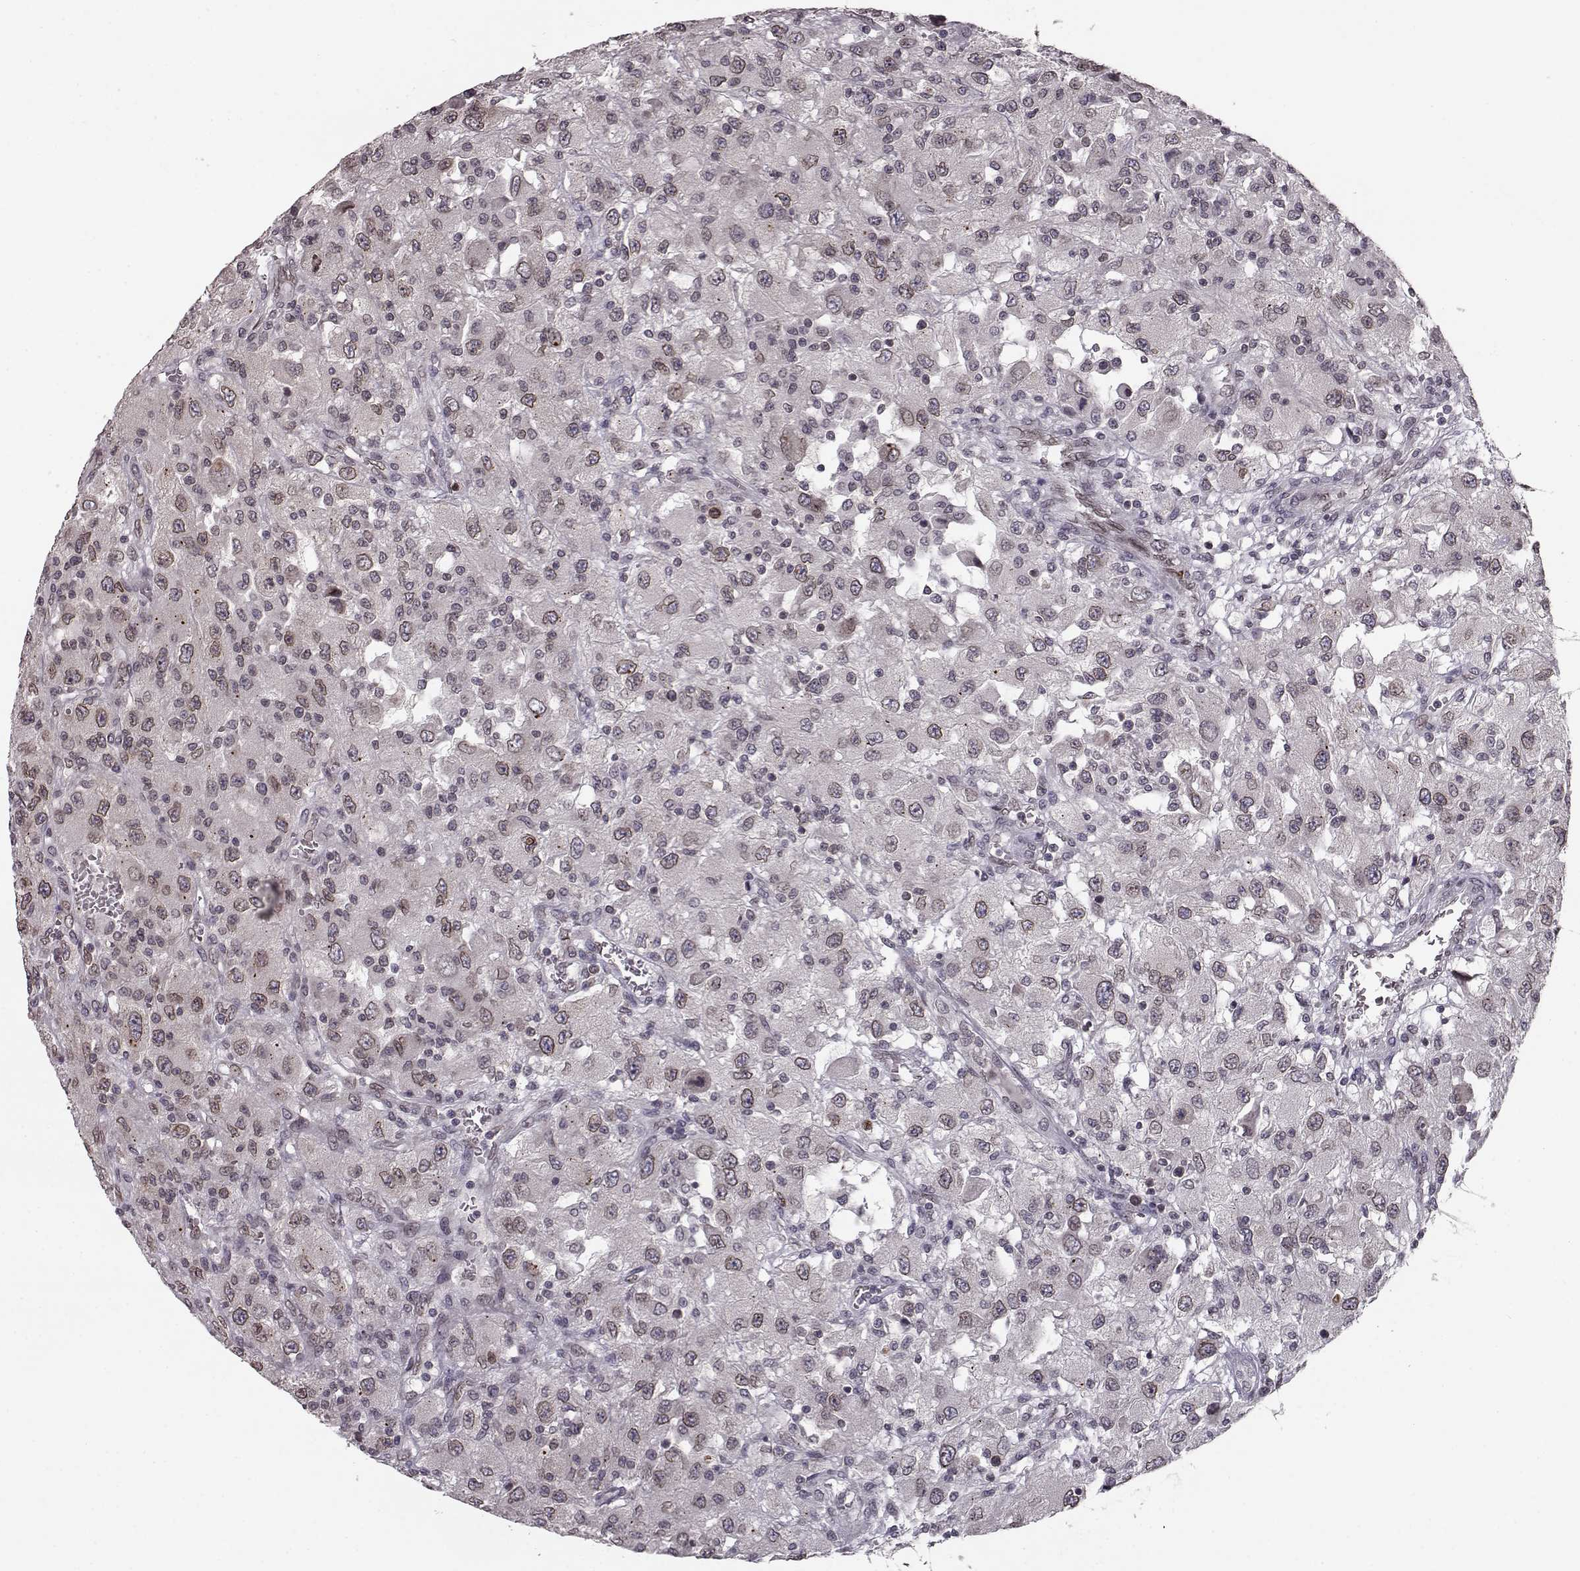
{"staining": {"intensity": "weak", "quantity": ">75%", "location": "cytoplasmic/membranous,nuclear"}, "tissue": "renal cancer", "cell_type": "Tumor cells", "image_type": "cancer", "snomed": [{"axis": "morphology", "description": "Adenocarcinoma, NOS"}, {"axis": "topography", "description": "Kidney"}], "caption": "This photomicrograph displays immunohistochemistry (IHC) staining of adenocarcinoma (renal), with low weak cytoplasmic/membranous and nuclear expression in about >75% of tumor cells.", "gene": "NUP37", "patient": {"sex": "female", "age": 67}}